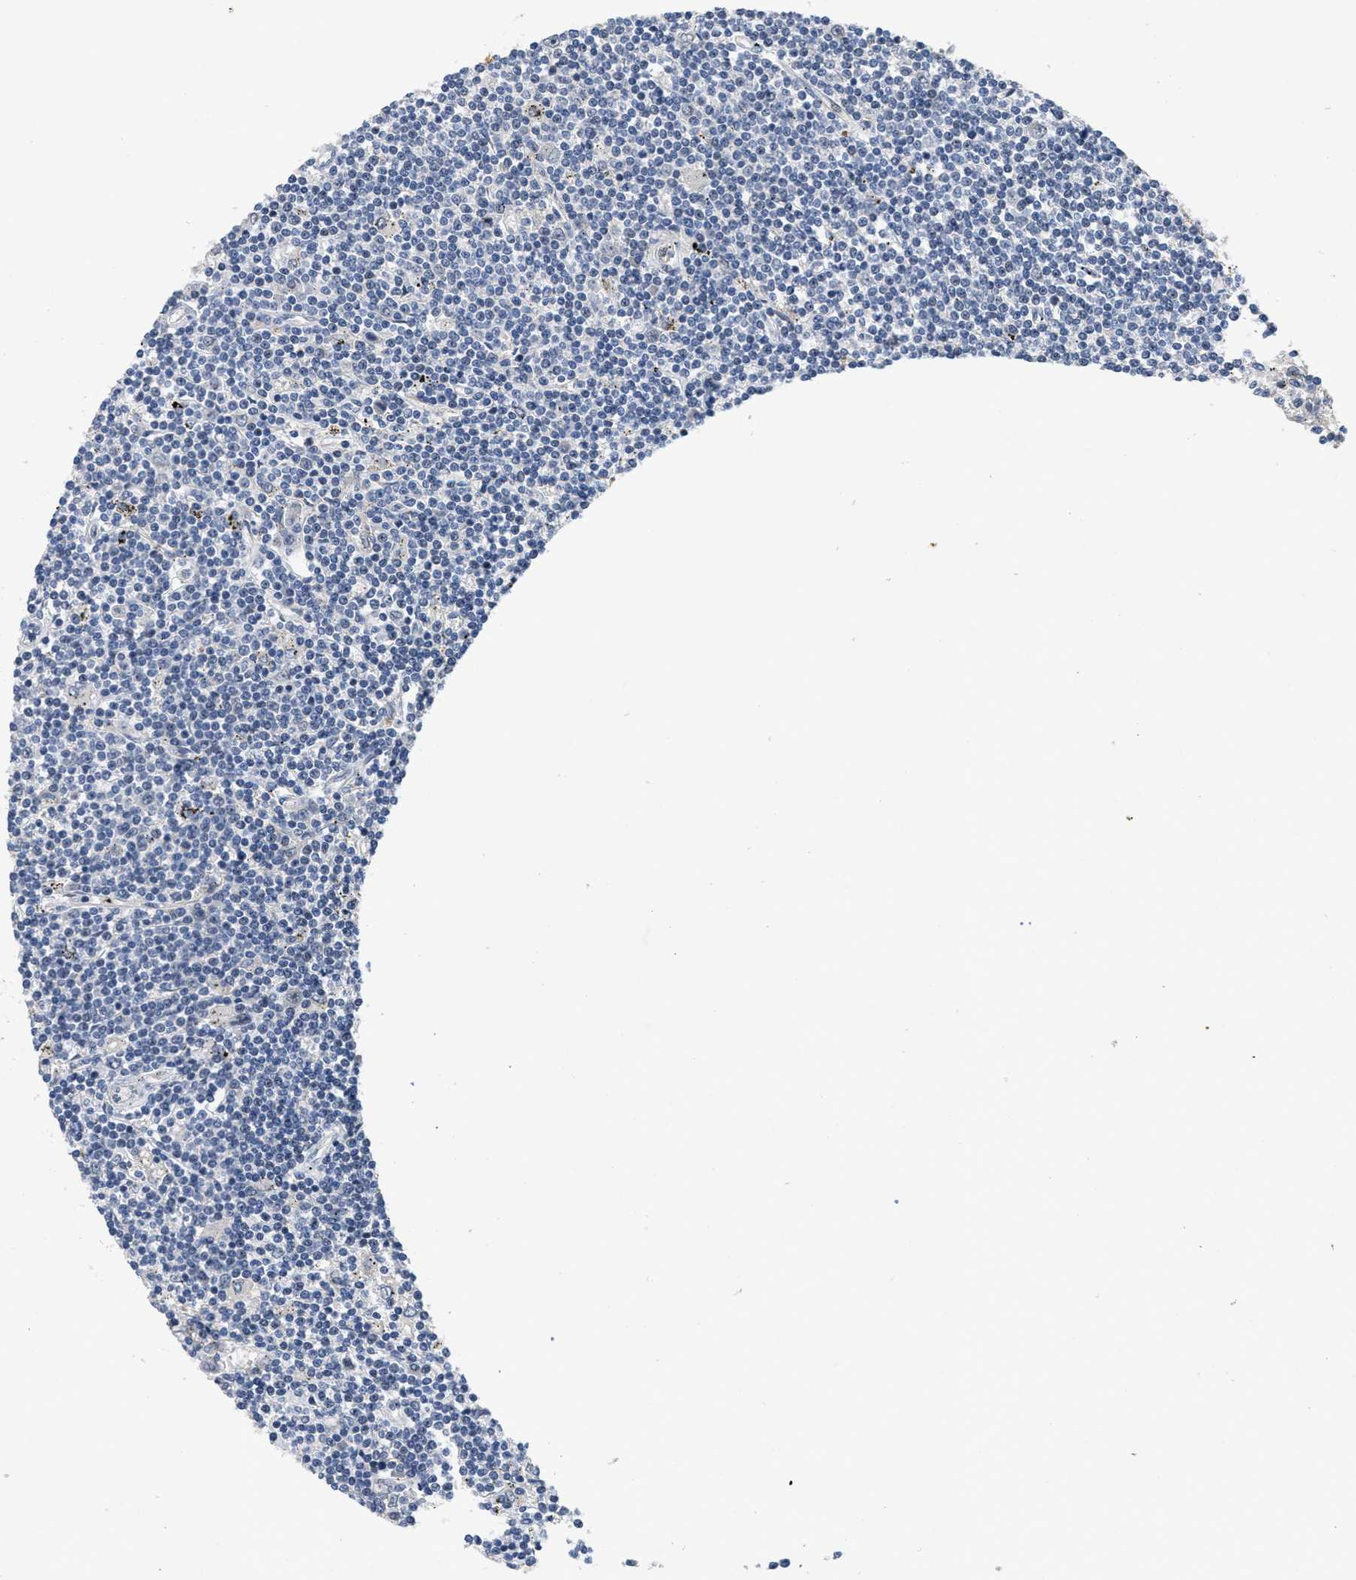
{"staining": {"intensity": "negative", "quantity": "none", "location": "none"}, "tissue": "lymphoma", "cell_type": "Tumor cells", "image_type": "cancer", "snomed": [{"axis": "morphology", "description": "Malignant lymphoma, non-Hodgkin's type, Low grade"}, {"axis": "topography", "description": "Spleen"}], "caption": "Human lymphoma stained for a protein using immunohistochemistry (IHC) demonstrates no positivity in tumor cells.", "gene": "PAPOLG", "patient": {"sex": "male", "age": 76}}